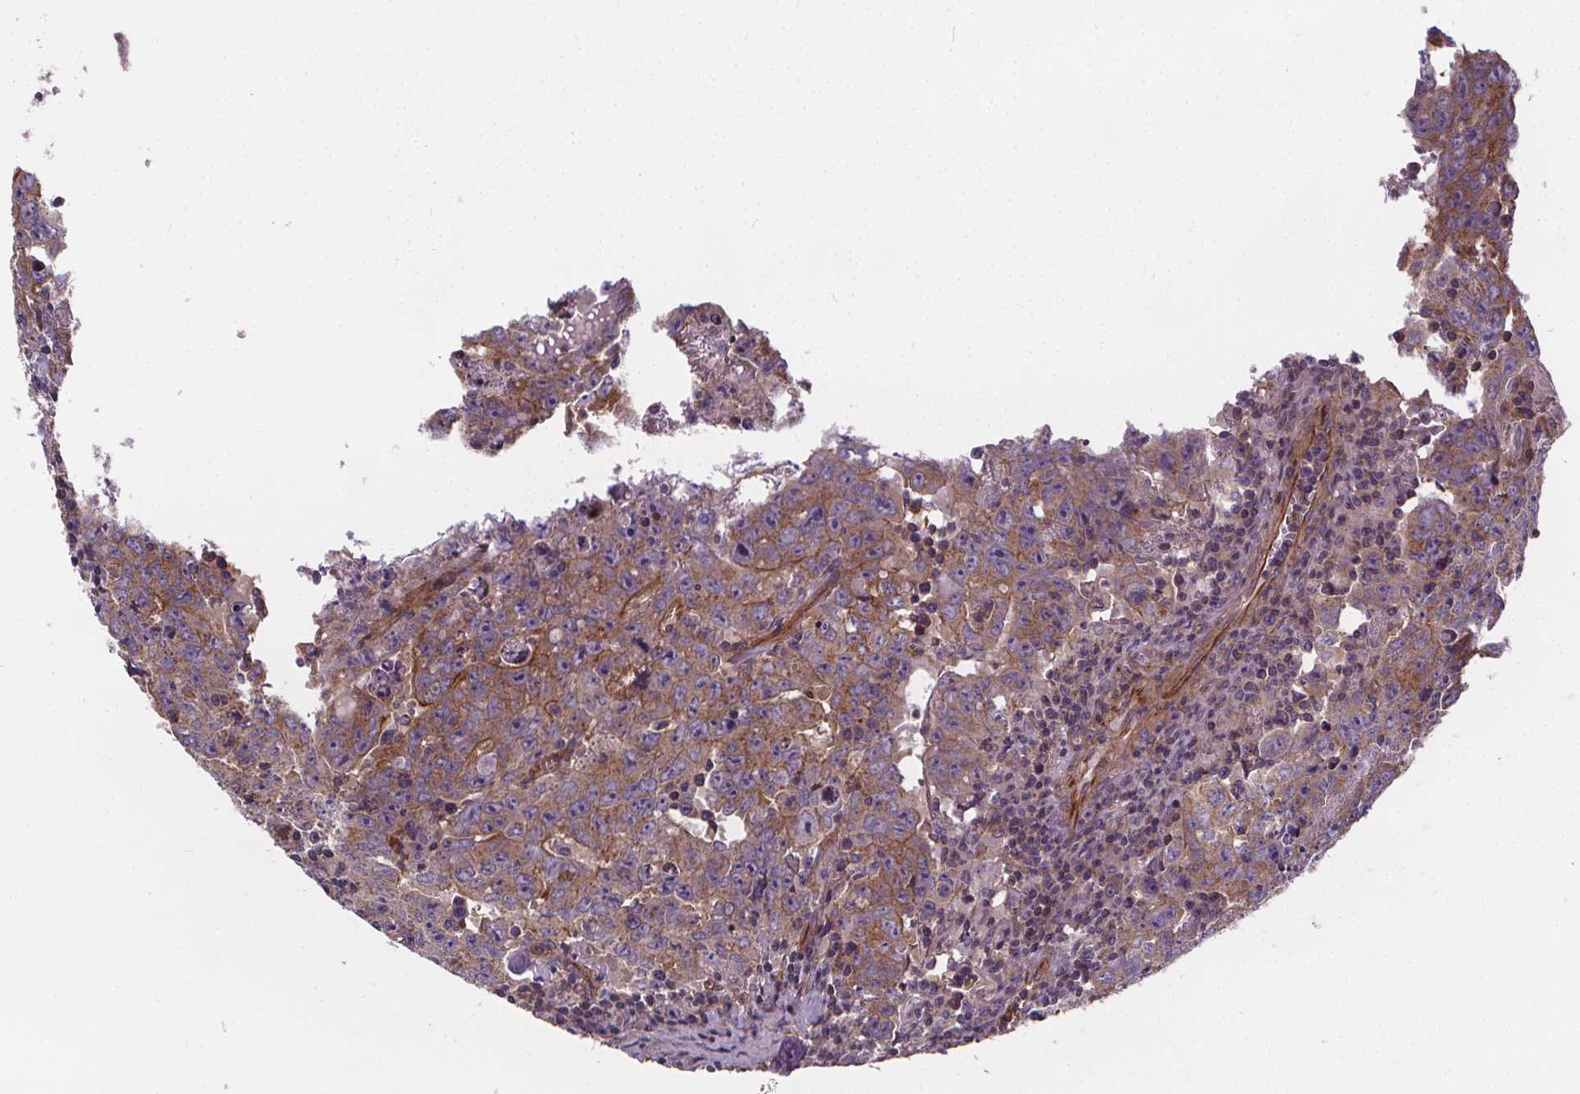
{"staining": {"intensity": "moderate", "quantity": ">75%", "location": "cytoplasmic/membranous"}, "tissue": "testis cancer", "cell_type": "Tumor cells", "image_type": "cancer", "snomed": [{"axis": "morphology", "description": "Carcinoma, Embryonal, NOS"}, {"axis": "topography", "description": "Testis"}], "caption": "This is an image of immunohistochemistry staining of testis cancer, which shows moderate staining in the cytoplasmic/membranous of tumor cells.", "gene": "CLINT1", "patient": {"sex": "male", "age": 22}}